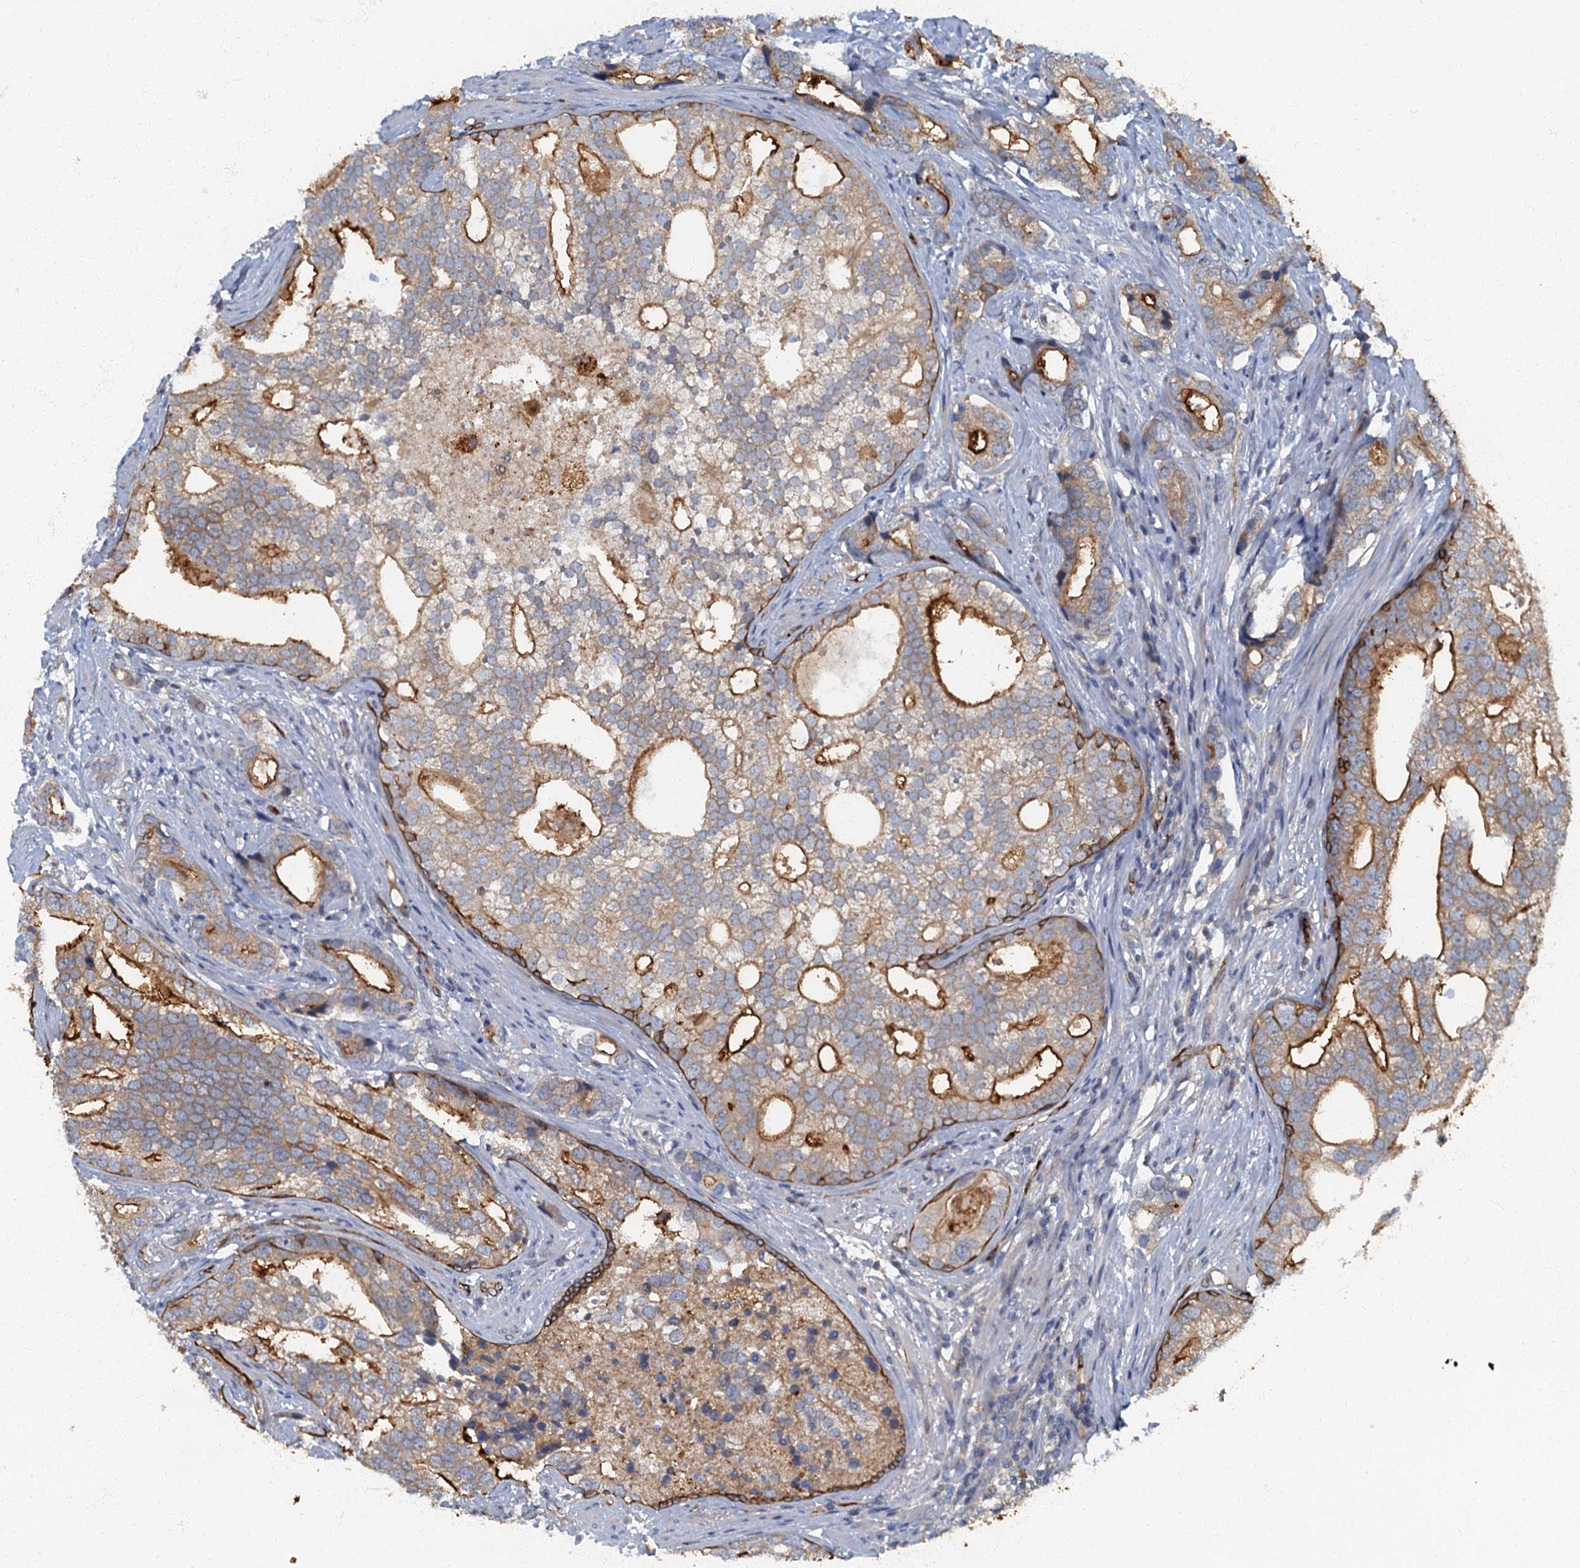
{"staining": {"intensity": "weak", "quantity": ">75%", "location": "cytoplasmic/membranous"}, "tissue": "prostate cancer", "cell_type": "Tumor cells", "image_type": "cancer", "snomed": [{"axis": "morphology", "description": "Adenocarcinoma, High grade"}, {"axis": "topography", "description": "Prostate"}], "caption": "Adenocarcinoma (high-grade) (prostate) stained for a protein (brown) demonstrates weak cytoplasmic/membranous positive staining in about >75% of tumor cells.", "gene": "ARL11", "patient": {"sex": "male", "age": 75}}